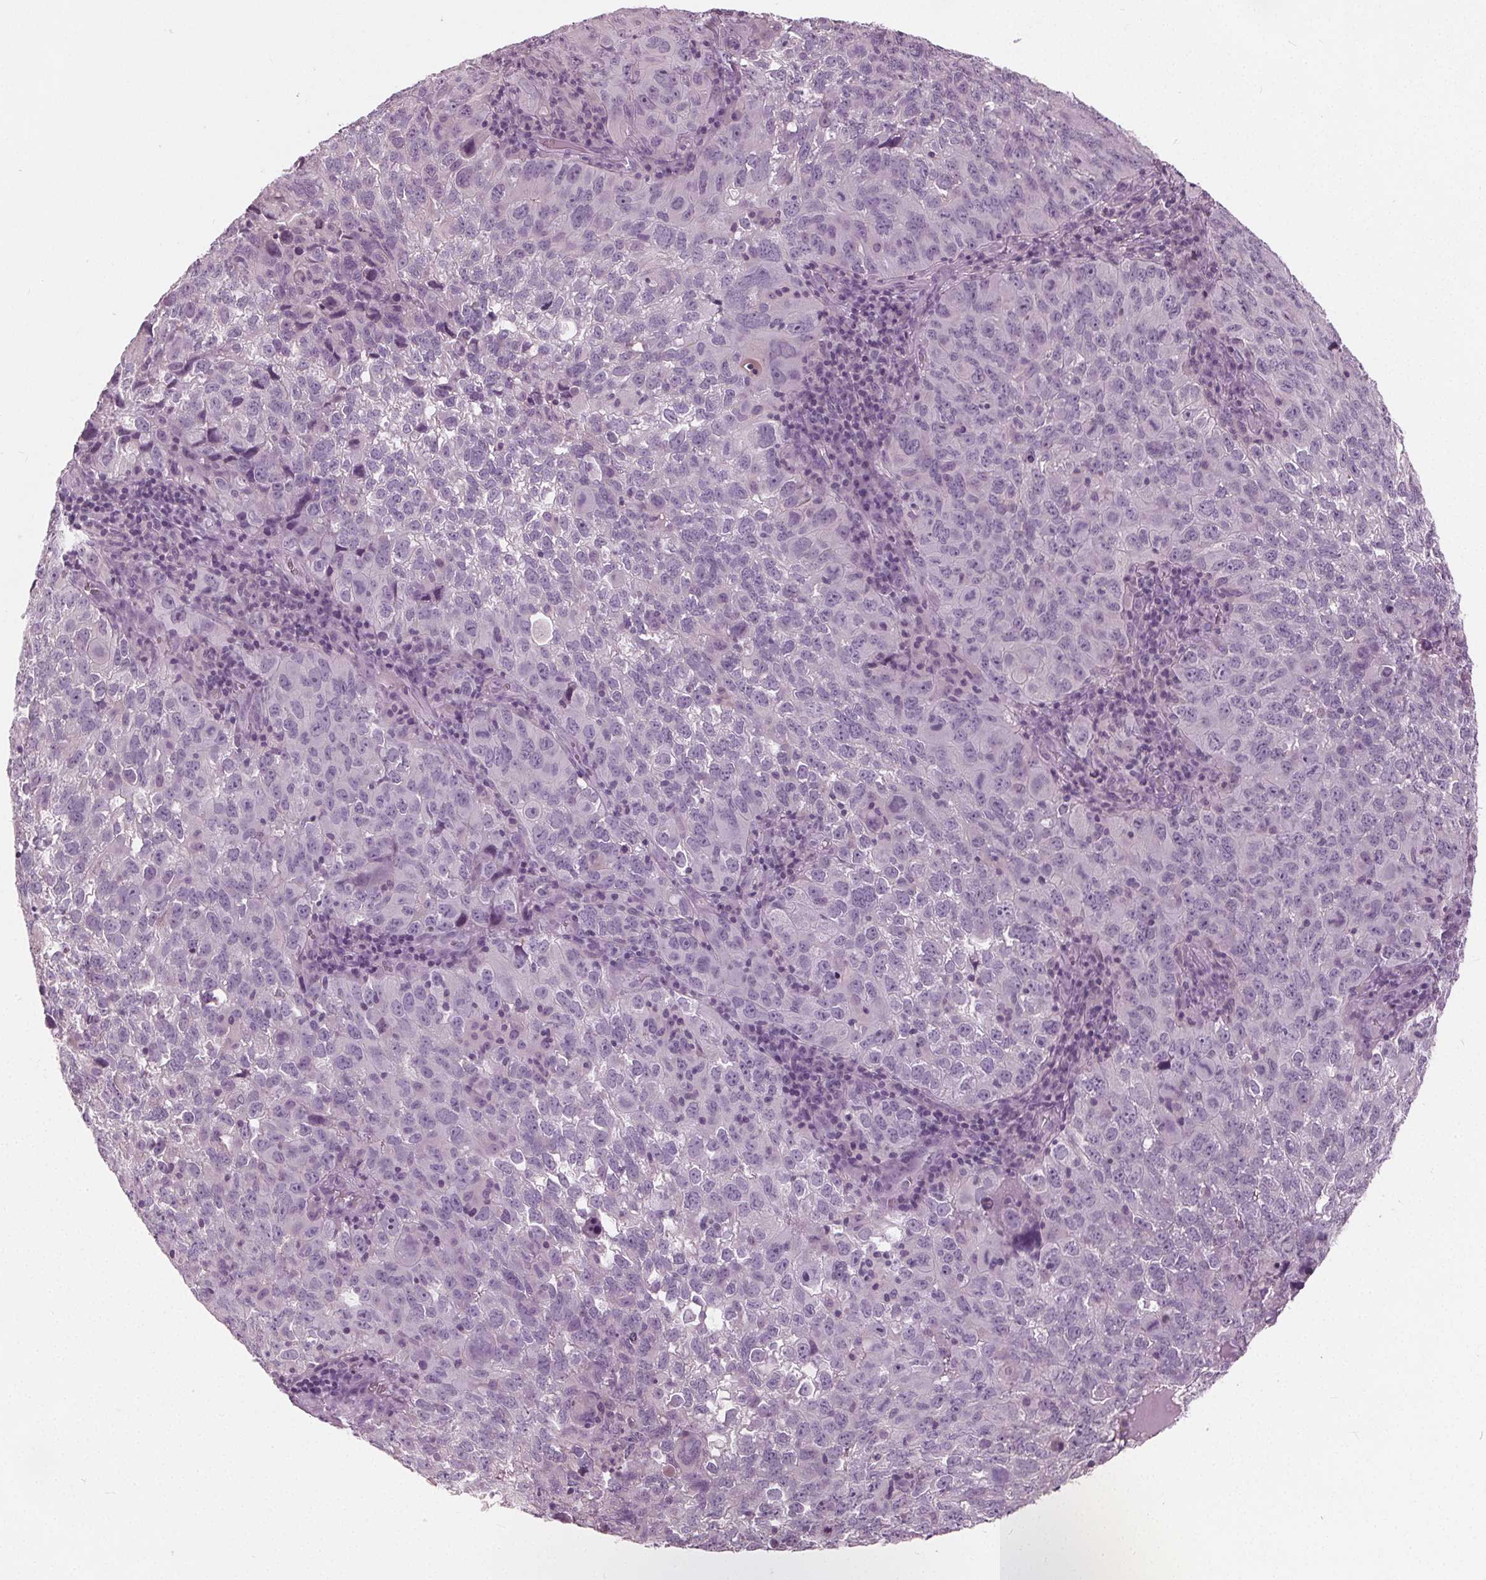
{"staining": {"intensity": "negative", "quantity": "none", "location": "none"}, "tissue": "cervical cancer", "cell_type": "Tumor cells", "image_type": "cancer", "snomed": [{"axis": "morphology", "description": "Squamous cell carcinoma, NOS"}, {"axis": "topography", "description": "Cervix"}], "caption": "Human cervical squamous cell carcinoma stained for a protein using immunohistochemistry exhibits no positivity in tumor cells.", "gene": "TKFC", "patient": {"sex": "female", "age": 55}}